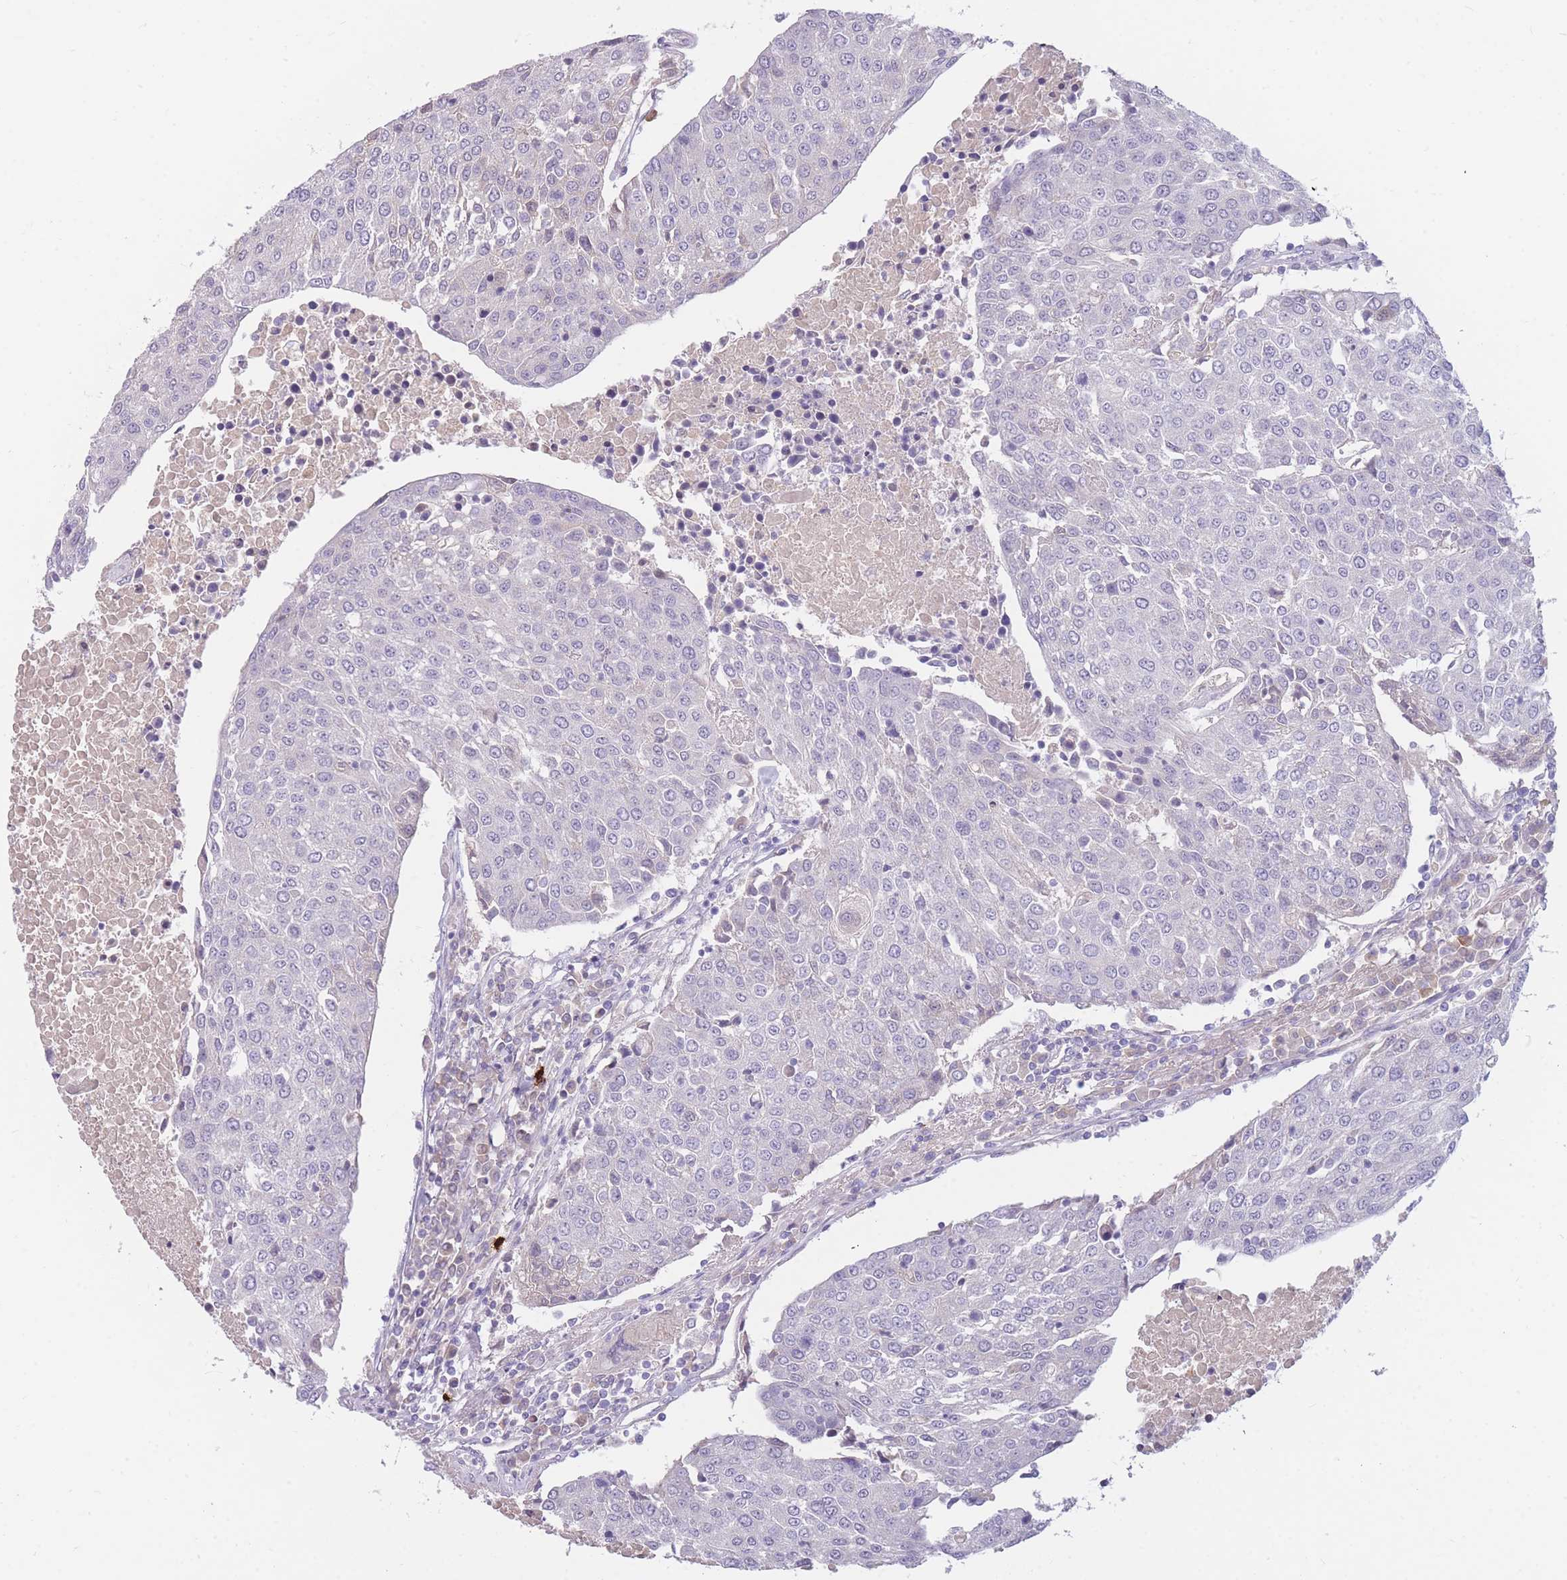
{"staining": {"intensity": "negative", "quantity": "none", "location": "none"}, "tissue": "urothelial cancer", "cell_type": "Tumor cells", "image_type": "cancer", "snomed": [{"axis": "morphology", "description": "Urothelial carcinoma, High grade"}, {"axis": "topography", "description": "Urinary bladder"}], "caption": "Immunohistochemical staining of urothelial cancer exhibits no significant staining in tumor cells.", "gene": "TPSD1", "patient": {"sex": "female", "age": 85}}